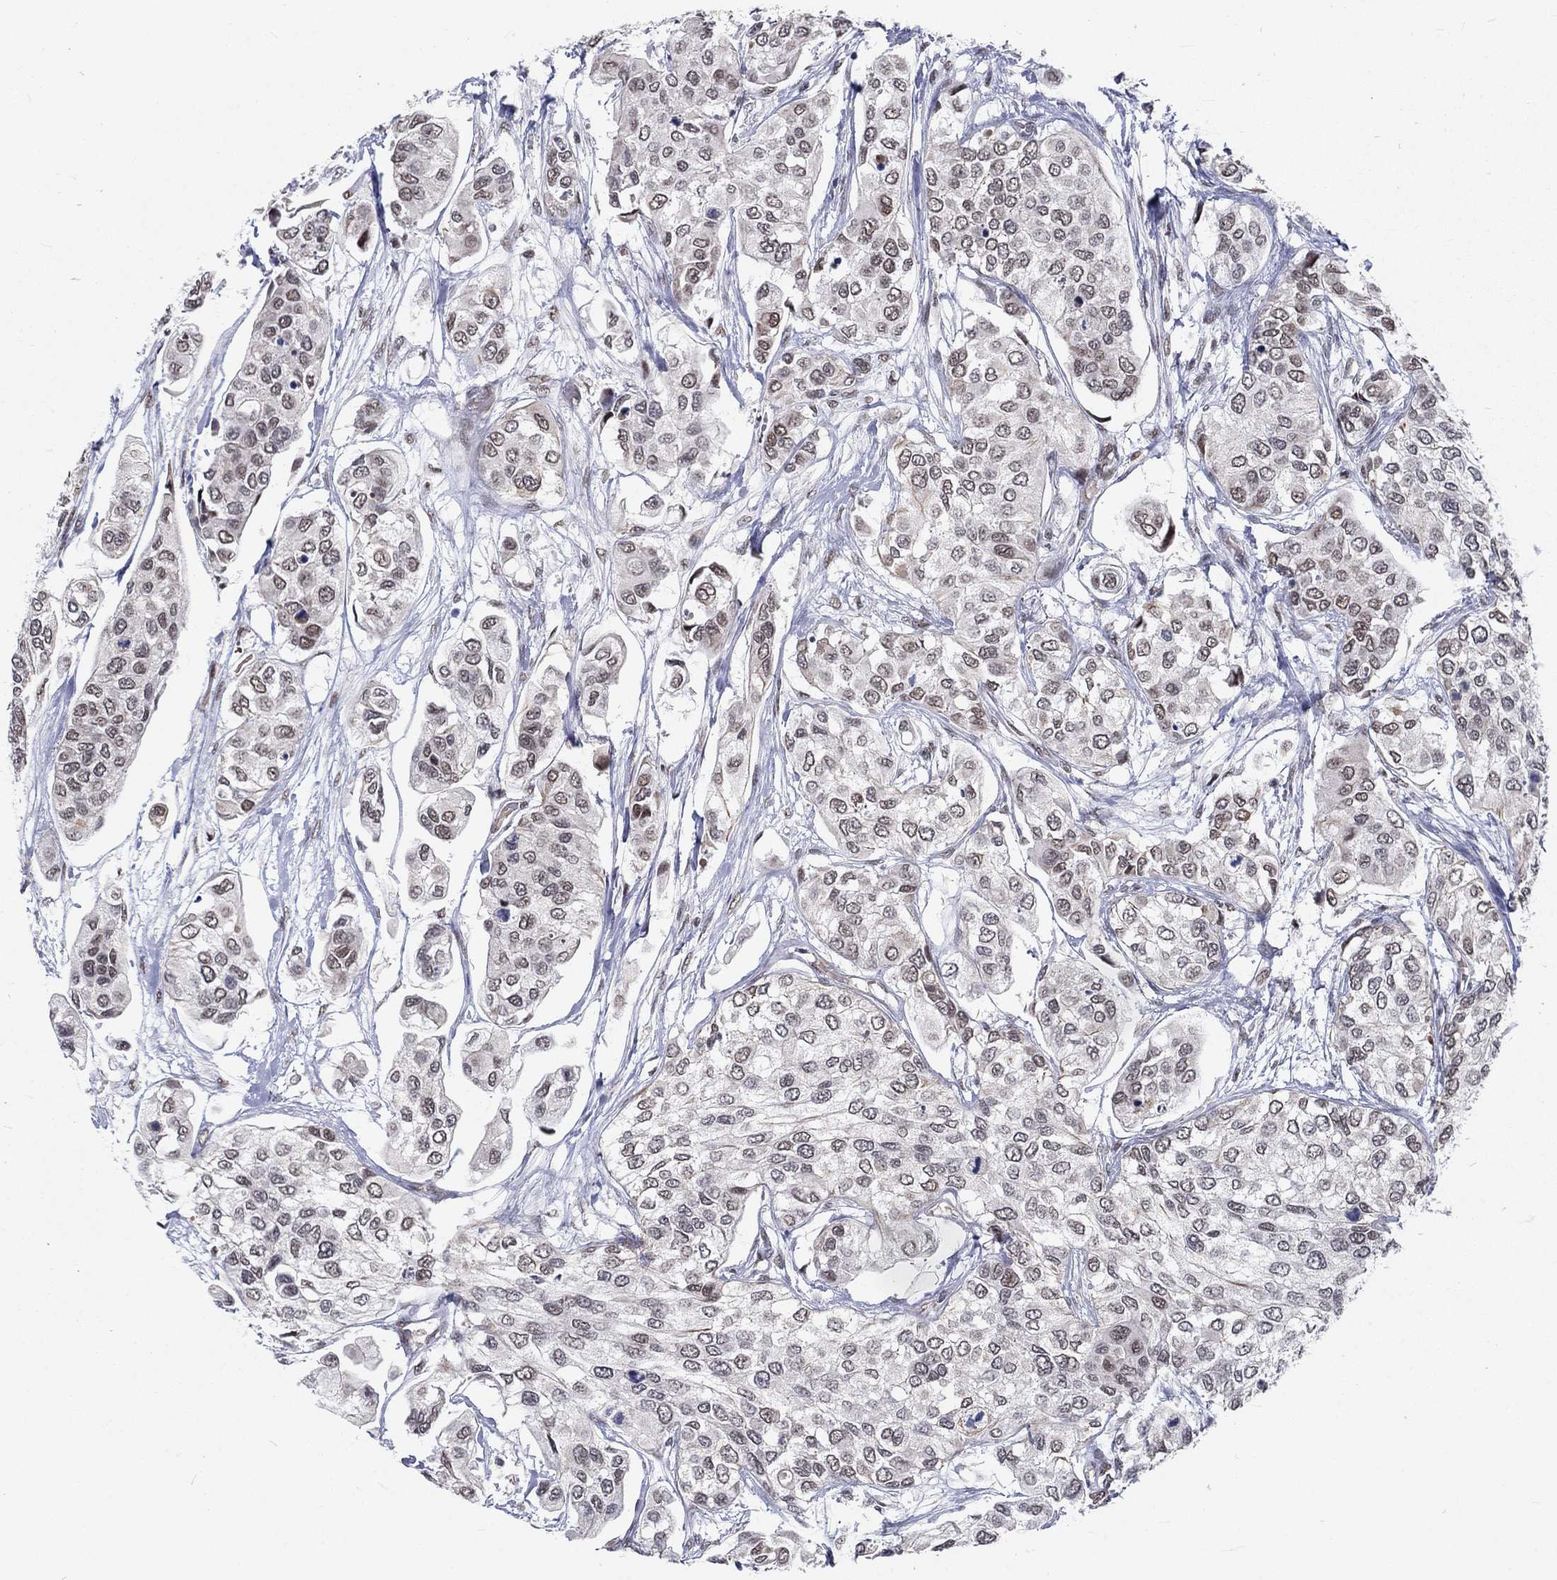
{"staining": {"intensity": "weak", "quantity": "<25%", "location": "nuclear"}, "tissue": "urothelial cancer", "cell_type": "Tumor cells", "image_type": "cancer", "snomed": [{"axis": "morphology", "description": "Urothelial carcinoma, High grade"}, {"axis": "topography", "description": "Urinary bladder"}], "caption": "Human urothelial carcinoma (high-grade) stained for a protein using immunohistochemistry demonstrates no expression in tumor cells.", "gene": "ZBED1", "patient": {"sex": "male", "age": 77}}